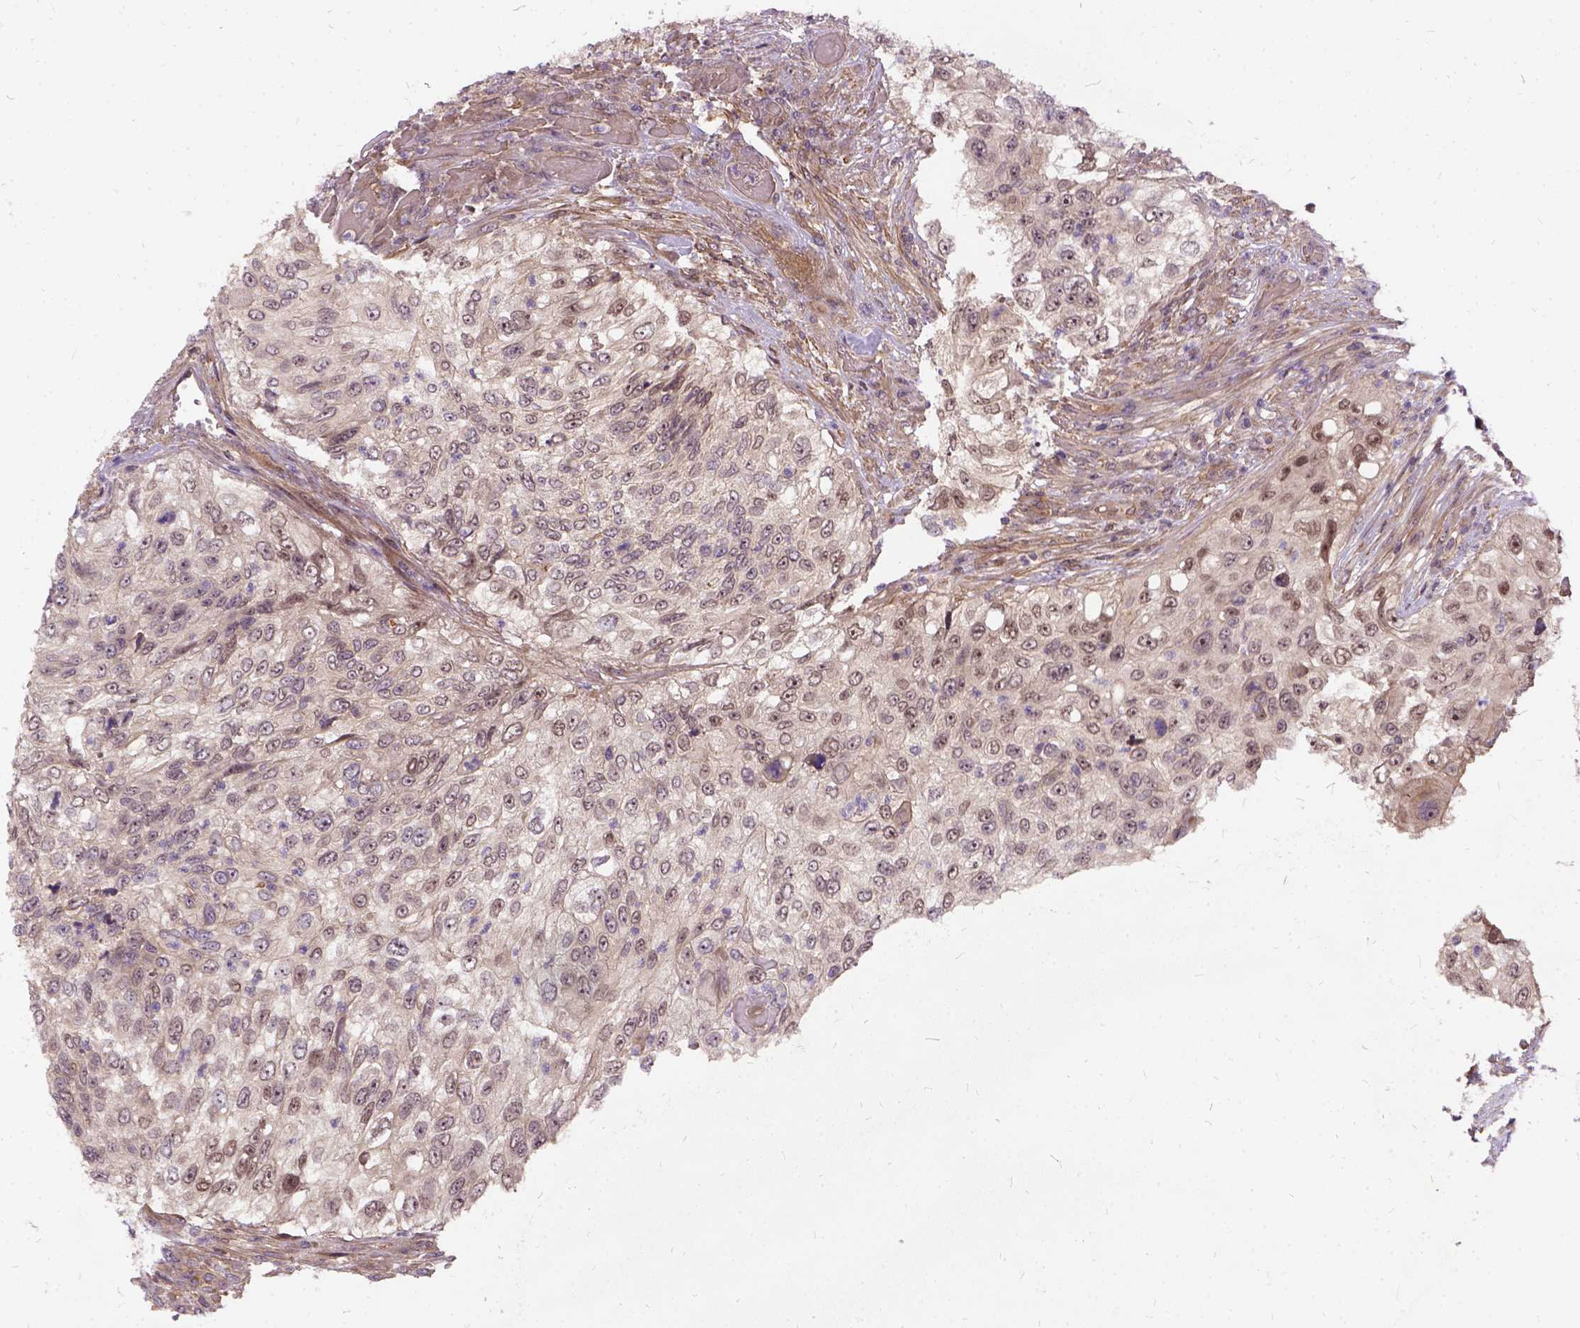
{"staining": {"intensity": "negative", "quantity": "none", "location": "none"}, "tissue": "urothelial cancer", "cell_type": "Tumor cells", "image_type": "cancer", "snomed": [{"axis": "morphology", "description": "Urothelial carcinoma, High grade"}, {"axis": "topography", "description": "Urinary bladder"}], "caption": "This is an immunohistochemistry histopathology image of urothelial cancer. There is no positivity in tumor cells.", "gene": "ILRUN", "patient": {"sex": "female", "age": 60}}